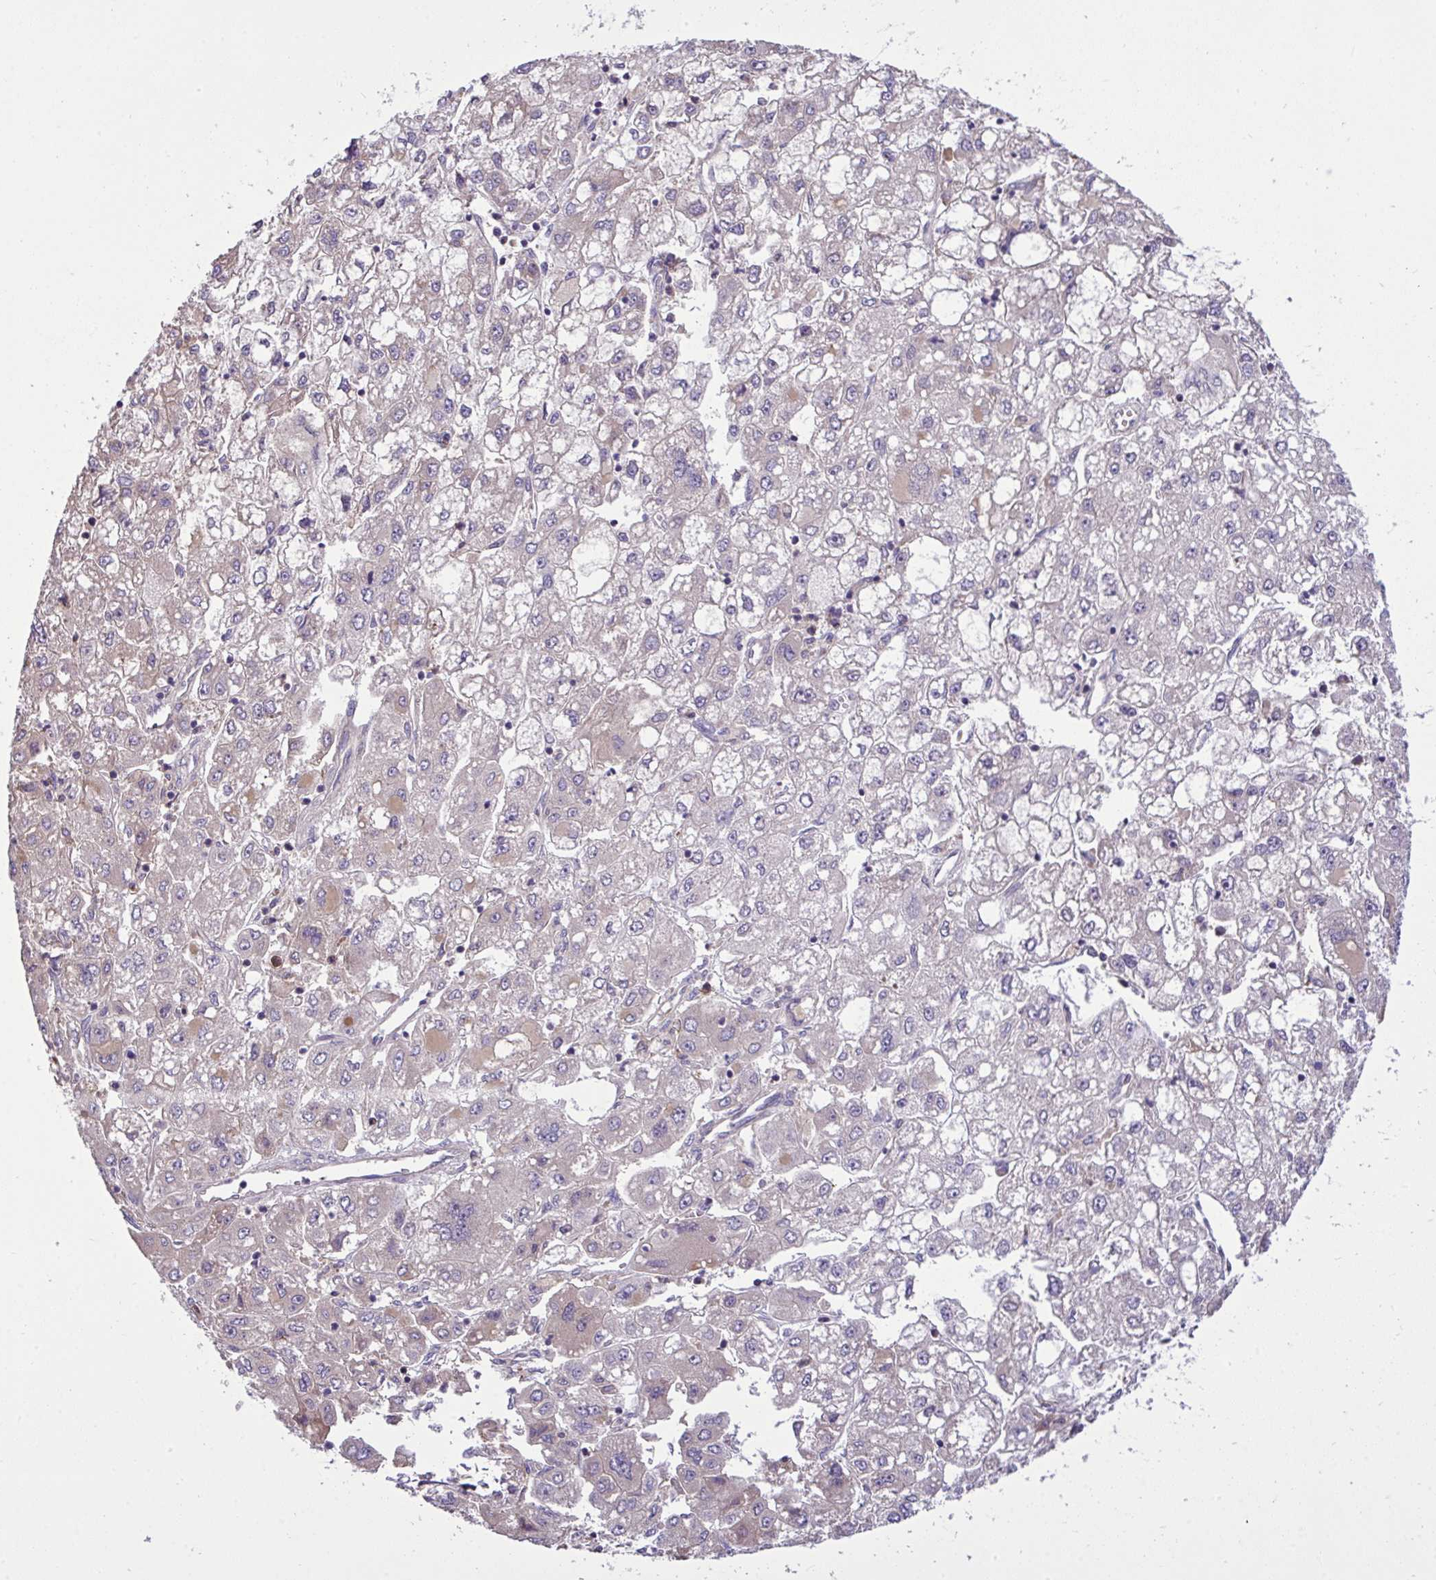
{"staining": {"intensity": "negative", "quantity": "none", "location": "none"}, "tissue": "liver cancer", "cell_type": "Tumor cells", "image_type": "cancer", "snomed": [{"axis": "morphology", "description": "Carcinoma, Hepatocellular, NOS"}, {"axis": "topography", "description": "Liver"}], "caption": "DAB (3,3'-diaminobenzidine) immunohistochemical staining of human liver hepatocellular carcinoma reveals no significant expression in tumor cells. (DAB (3,3'-diaminobenzidine) immunohistochemistry, high magnification).", "gene": "GRB14", "patient": {"sex": "male", "age": 40}}